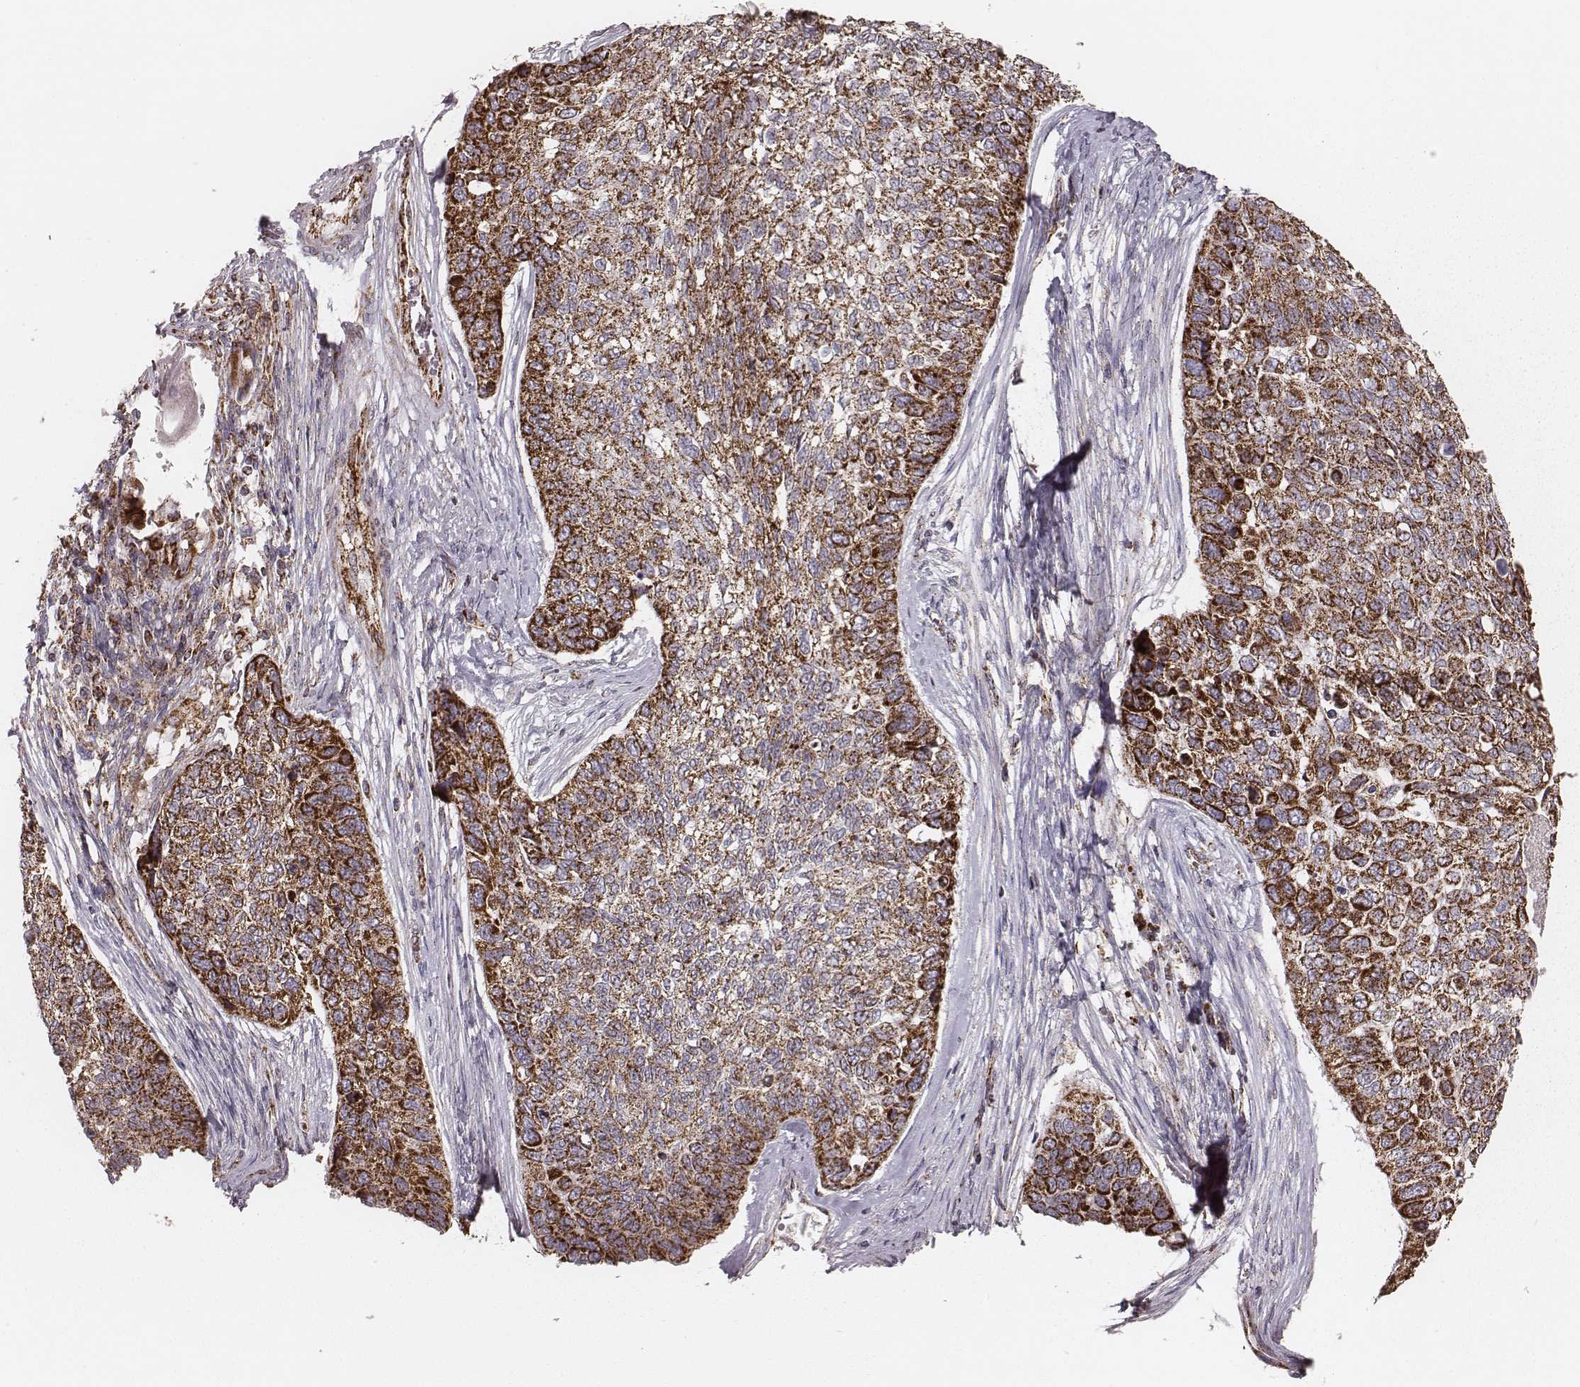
{"staining": {"intensity": "strong", "quantity": ">75%", "location": "cytoplasmic/membranous"}, "tissue": "lung cancer", "cell_type": "Tumor cells", "image_type": "cancer", "snomed": [{"axis": "morphology", "description": "Squamous cell carcinoma, NOS"}, {"axis": "topography", "description": "Lung"}], "caption": "Protein staining of lung cancer tissue demonstrates strong cytoplasmic/membranous expression in about >75% of tumor cells.", "gene": "TUFM", "patient": {"sex": "male", "age": 69}}